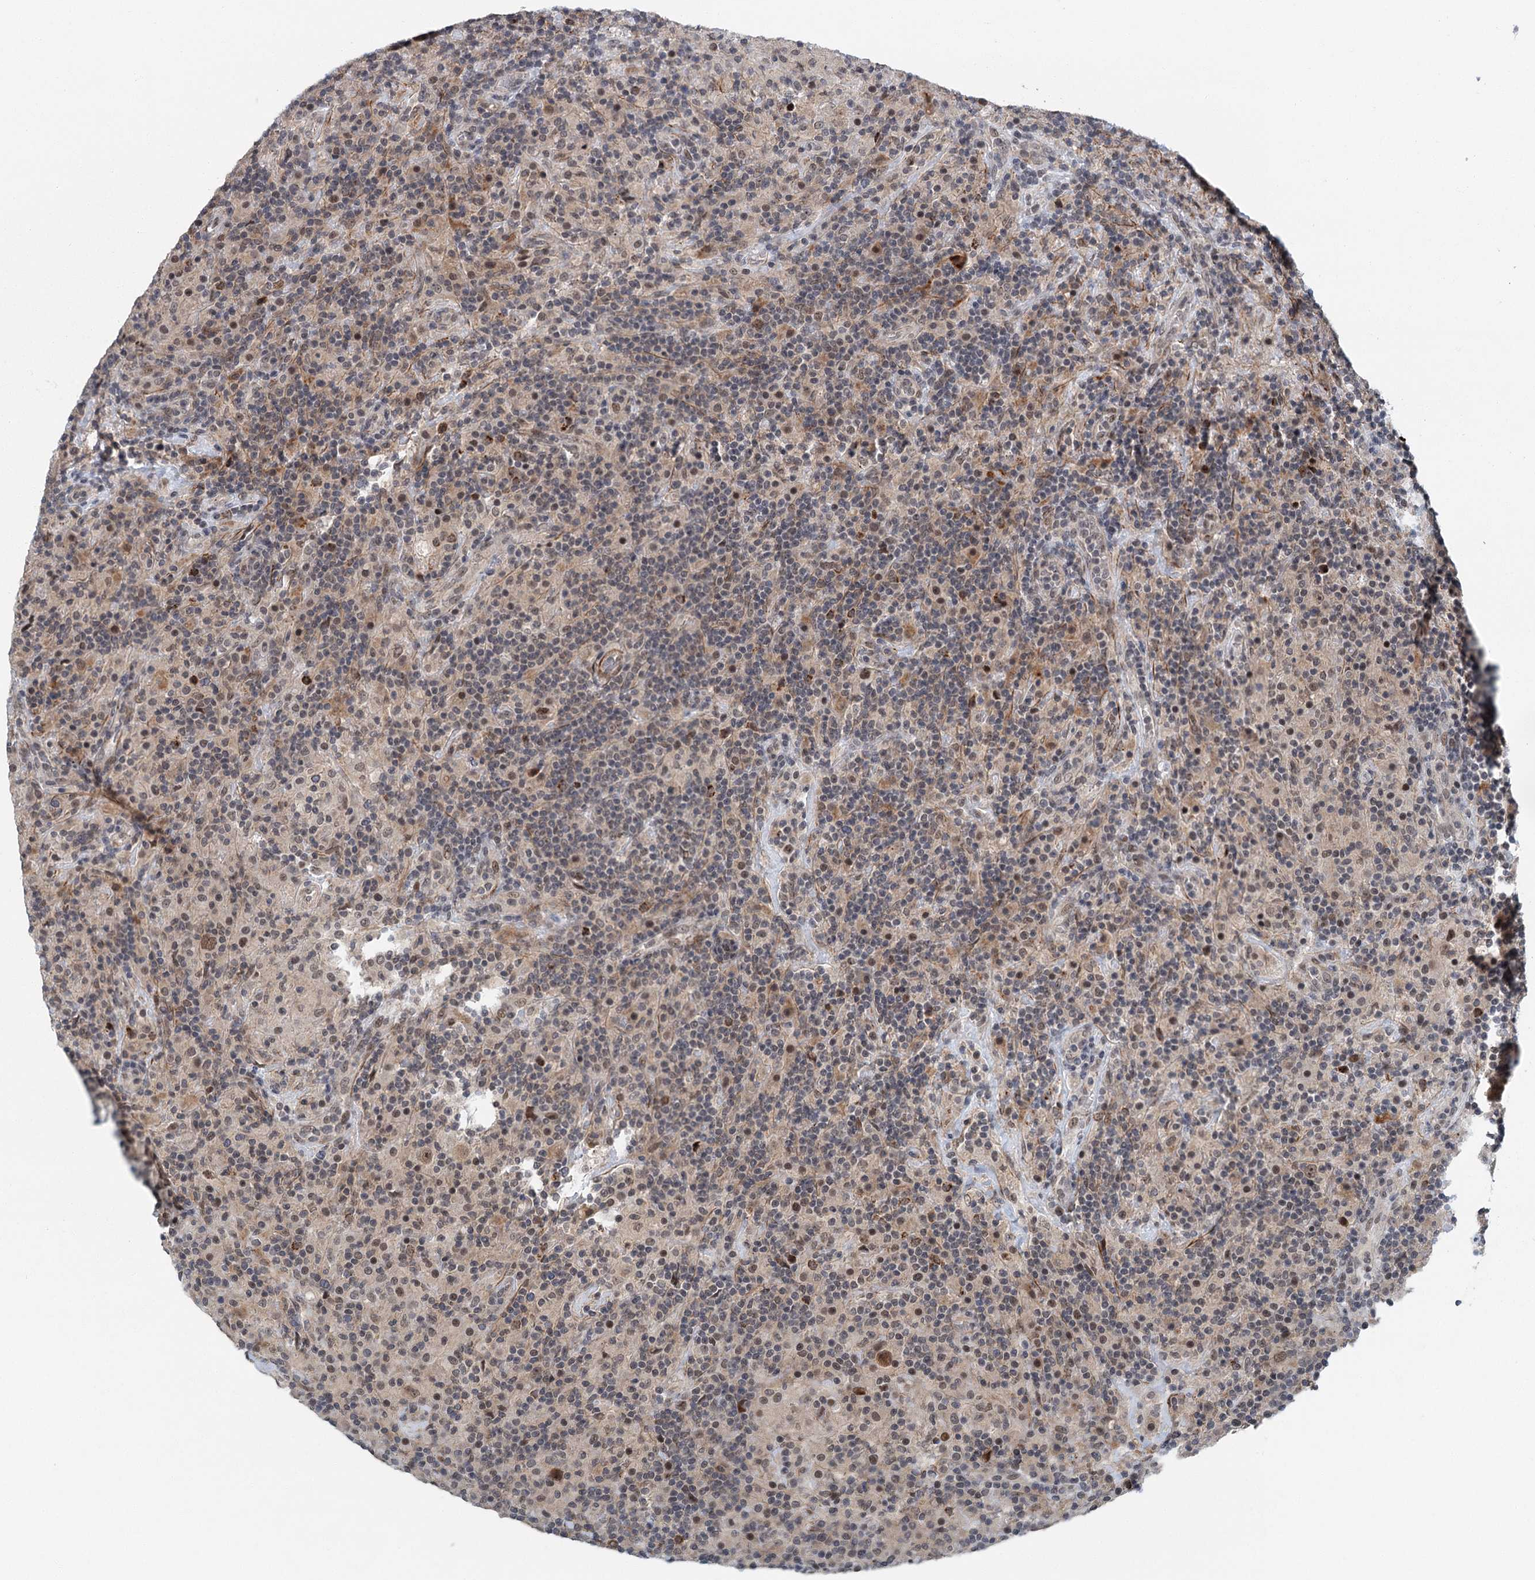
{"staining": {"intensity": "moderate", "quantity": ">75%", "location": "nuclear"}, "tissue": "lymphoma", "cell_type": "Tumor cells", "image_type": "cancer", "snomed": [{"axis": "morphology", "description": "Hodgkin's disease, NOS"}, {"axis": "topography", "description": "Lymph node"}], "caption": "Lymphoma stained for a protein (brown) reveals moderate nuclear positive expression in approximately >75% of tumor cells.", "gene": "TAS2R42", "patient": {"sex": "male", "age": 70}}